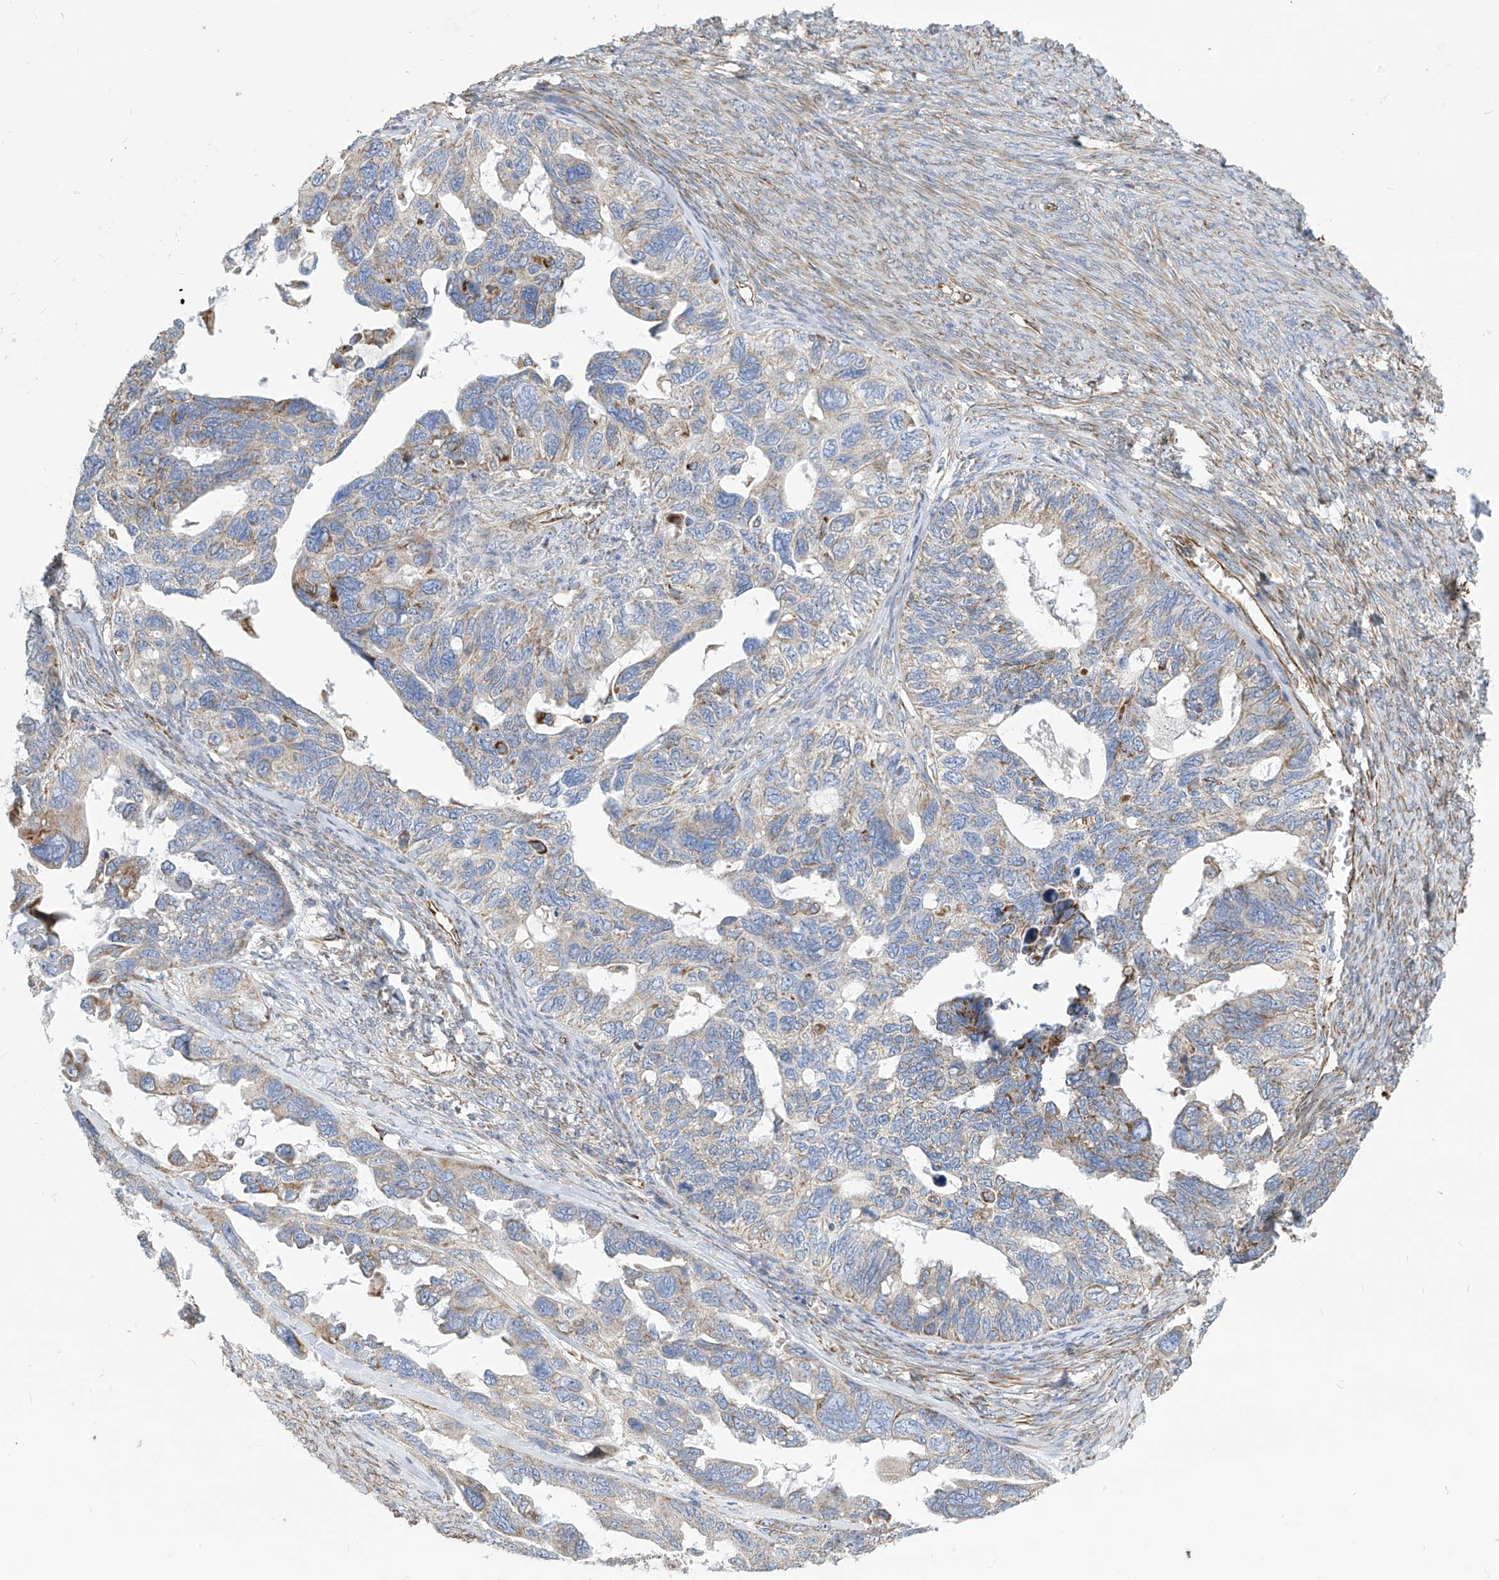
{"staining": {"intensity": "weak", "quantity": "<25%", "location": "cytoplasmic/membranous"}, "tissue": "ovarian cancer", "cell_type": "Tumor cells", "image_type": "cancer", "snomed": [{"axis": "morphology", "description": "Cystadenocarcinoma, serous, NOS"}, {"axis": "topography", "description": "Ovary"}], "caption": "Protein analysis of ovarian cancer demonstrates no significant expression in tumor cells.", "gene": "EIF5B", "patient": {"sex": "female", "age": 79}}